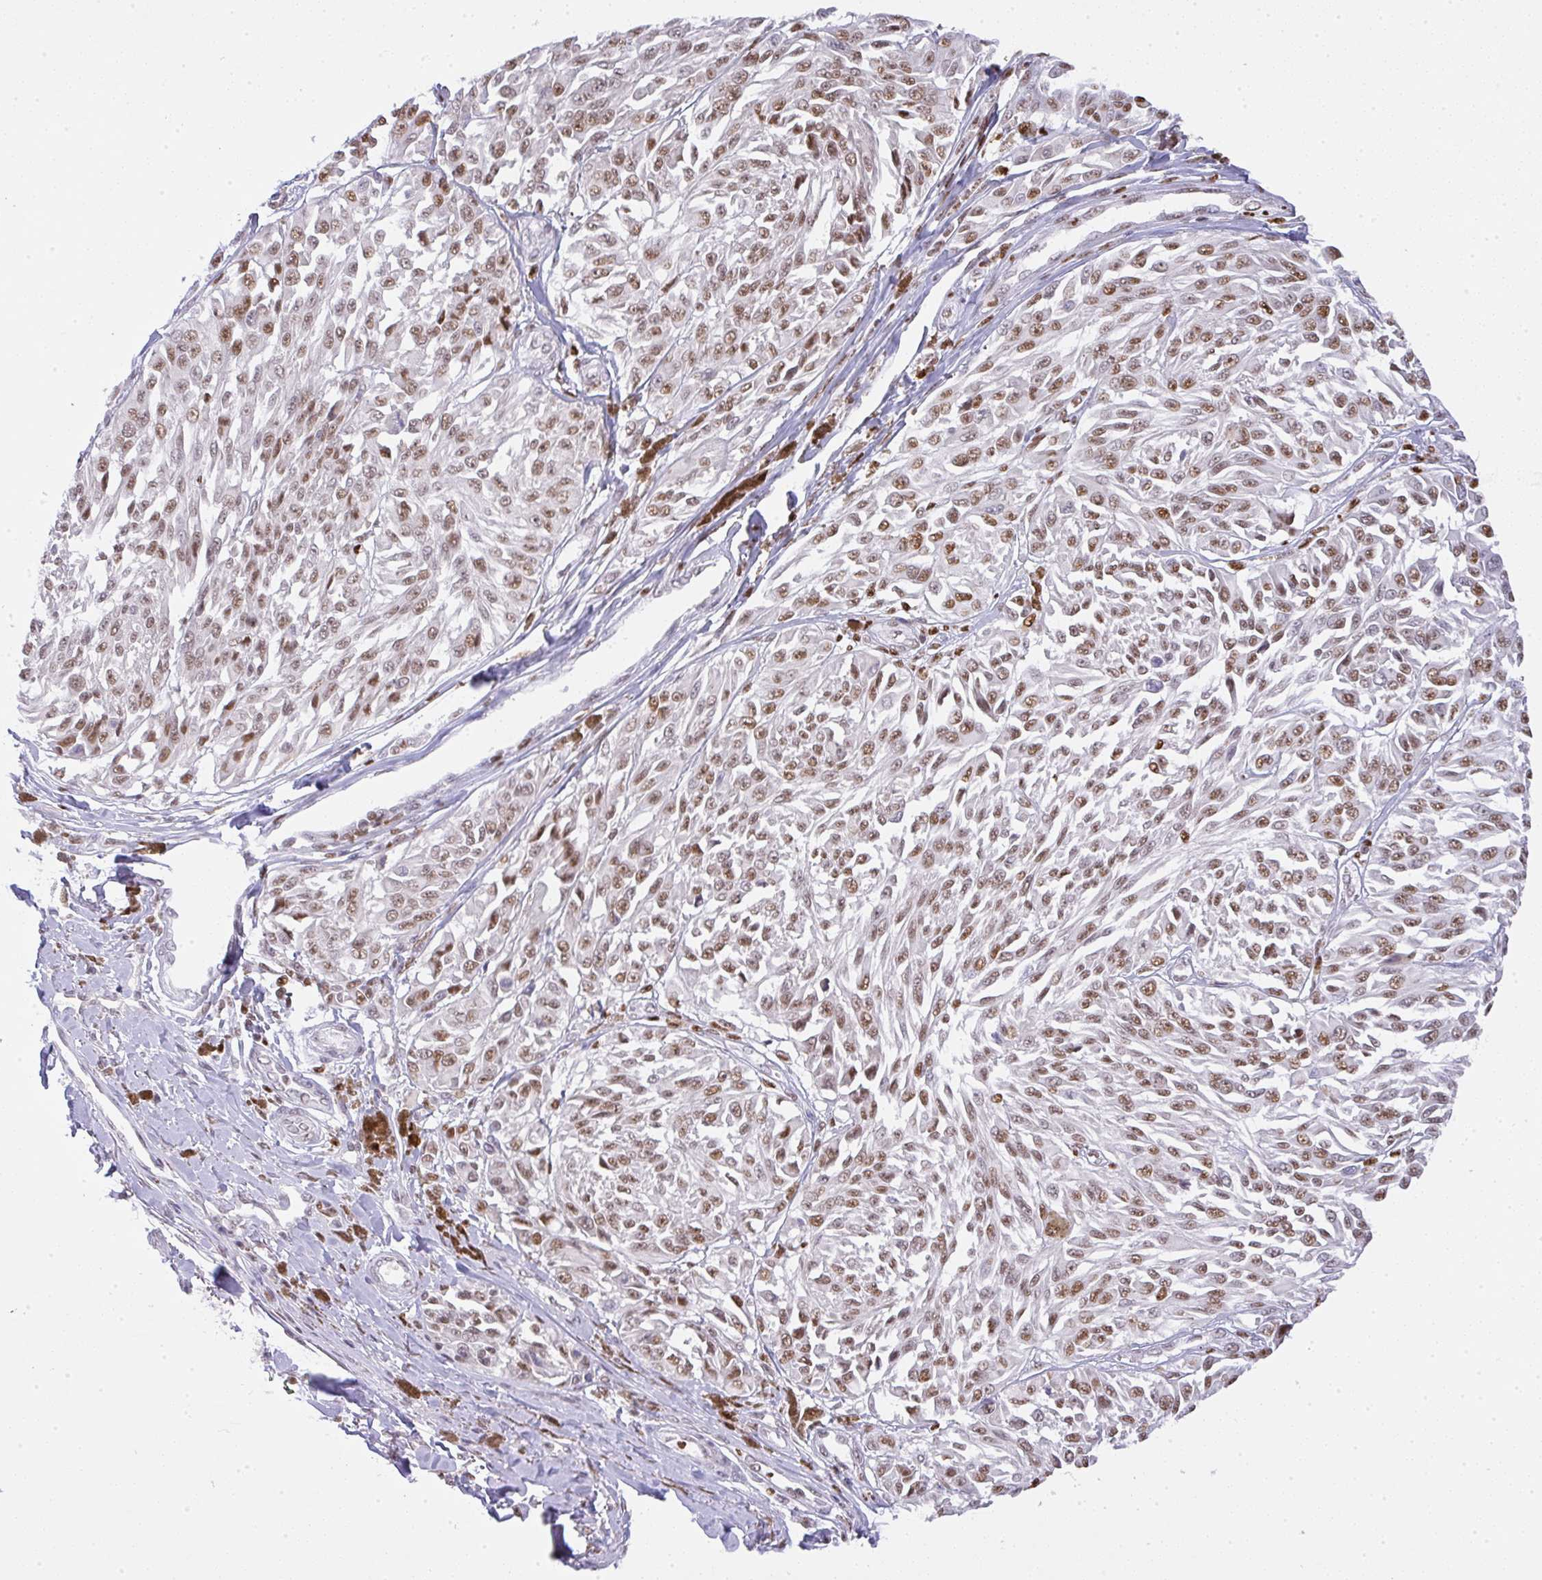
{"staining": {"intensity": "moderate", "quantity": ">75%", "location": "nuclear"}, "tissue": "melanoma", "cell_type": "Tumor cells", "image_type": "cancer", "snomed": [{"axis": "morphology", "description": "Malignant melanoma, NOS"}, {"axis": "topography", "description": "Skin"}], "caption": "Protein staining demonstrates moderate nuclear staining in approximately >75% of tumor cells in melanoma. The protein of interest is shown in brown color, while the nuclei are stained blue.", "gene": "BBX", "patient": {"sex": "male", "age": 94}}